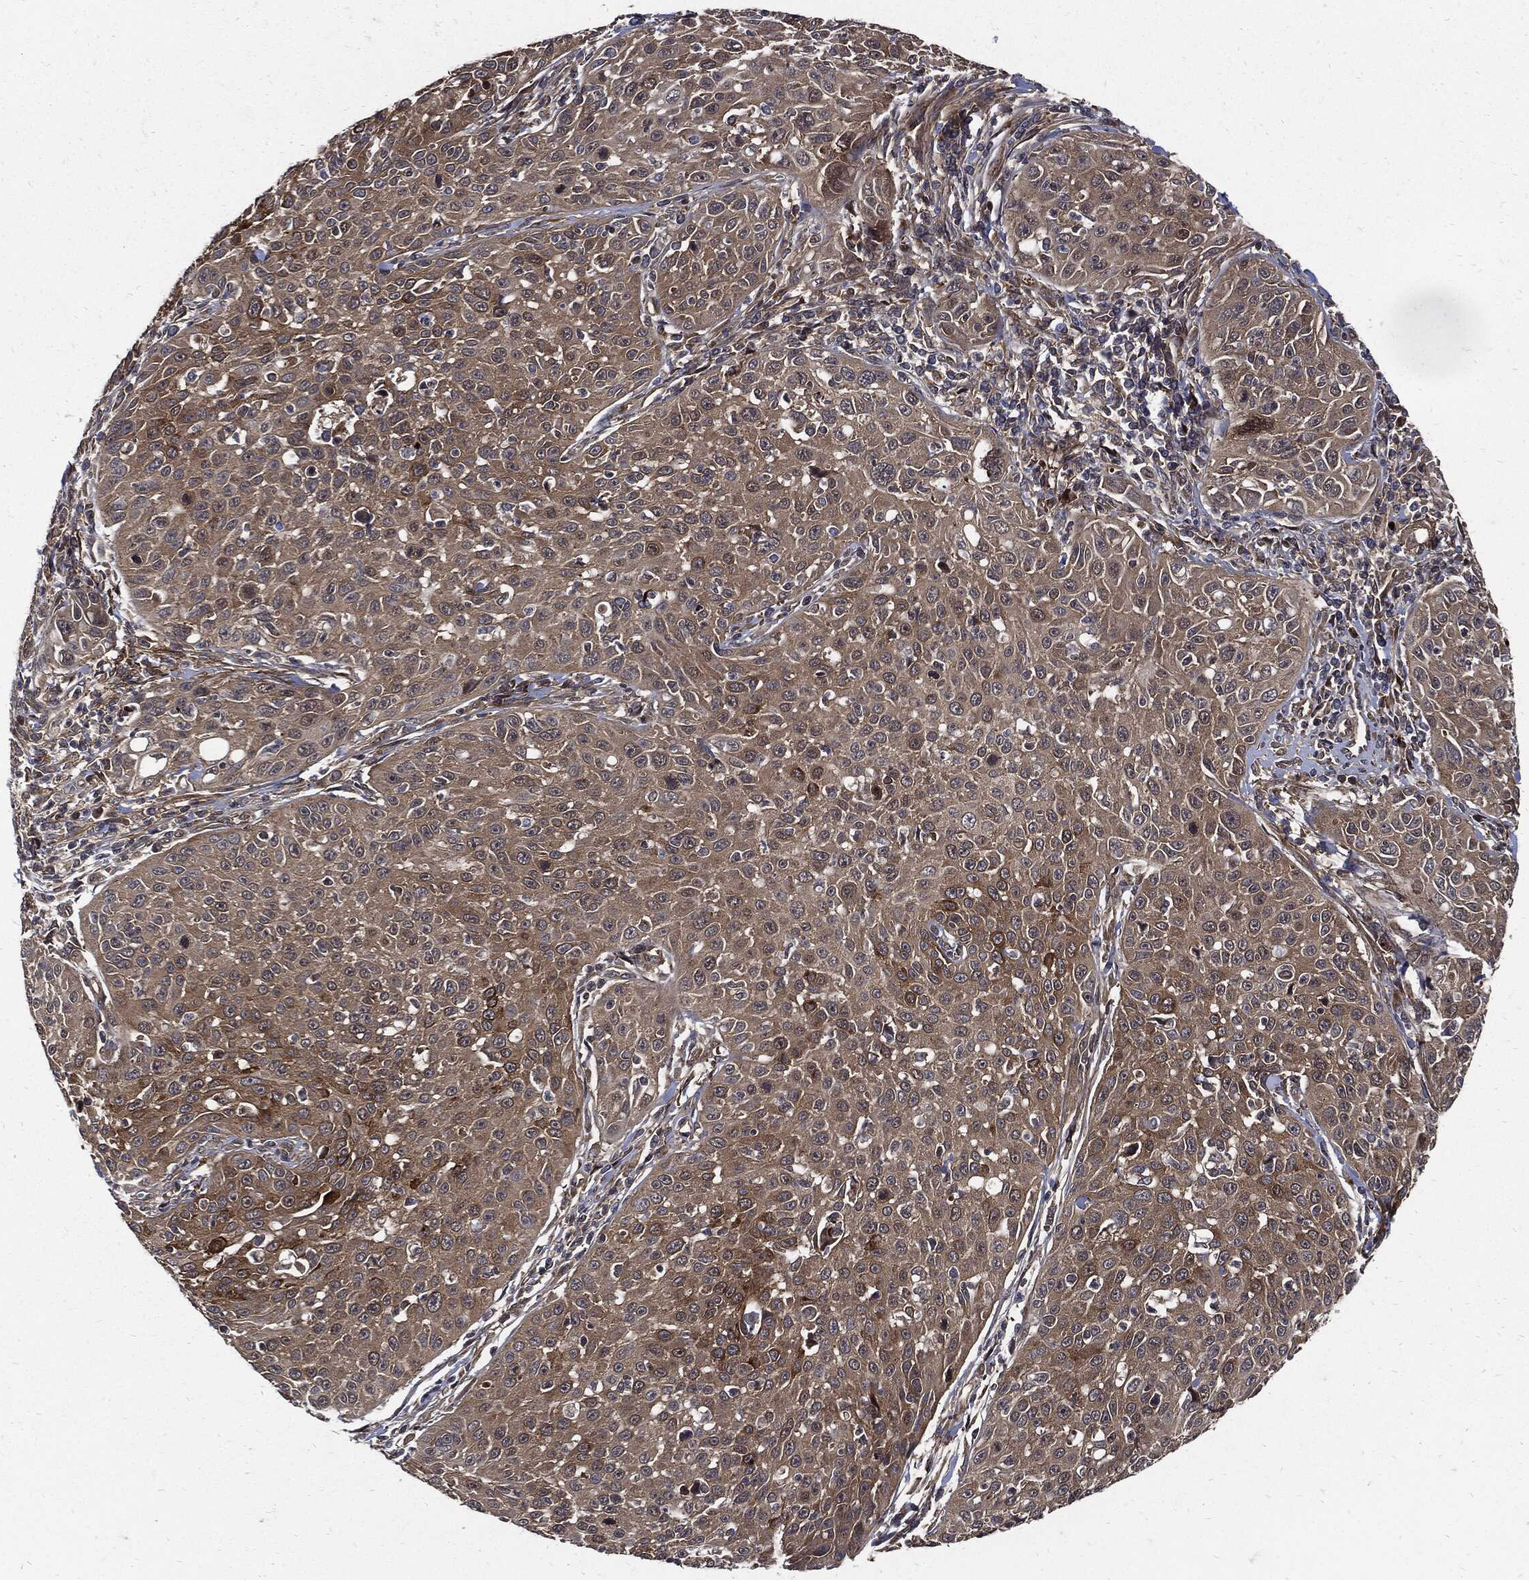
{"staining": {"intensity": "strong", "quantity": "<25%", "location": "cytoplasmic/membranous"}, "tissue": "cervical cancer", "cell_type": "Tumor cells", "image_type": "cancer", "snomed": [{"axis": "morphology", "description": "Squamous cell carcinoma, NOS"}, {"axis": "topography", "description": "Cervix"}], "caption": "This is an image of IHC staining of squamous cell carcinoma (cervical), which shows strong expression in the cytoplasmic/membranous of tumor cells.", "gene": "CLU", "patient": {"sex": "female", "age": 26}}